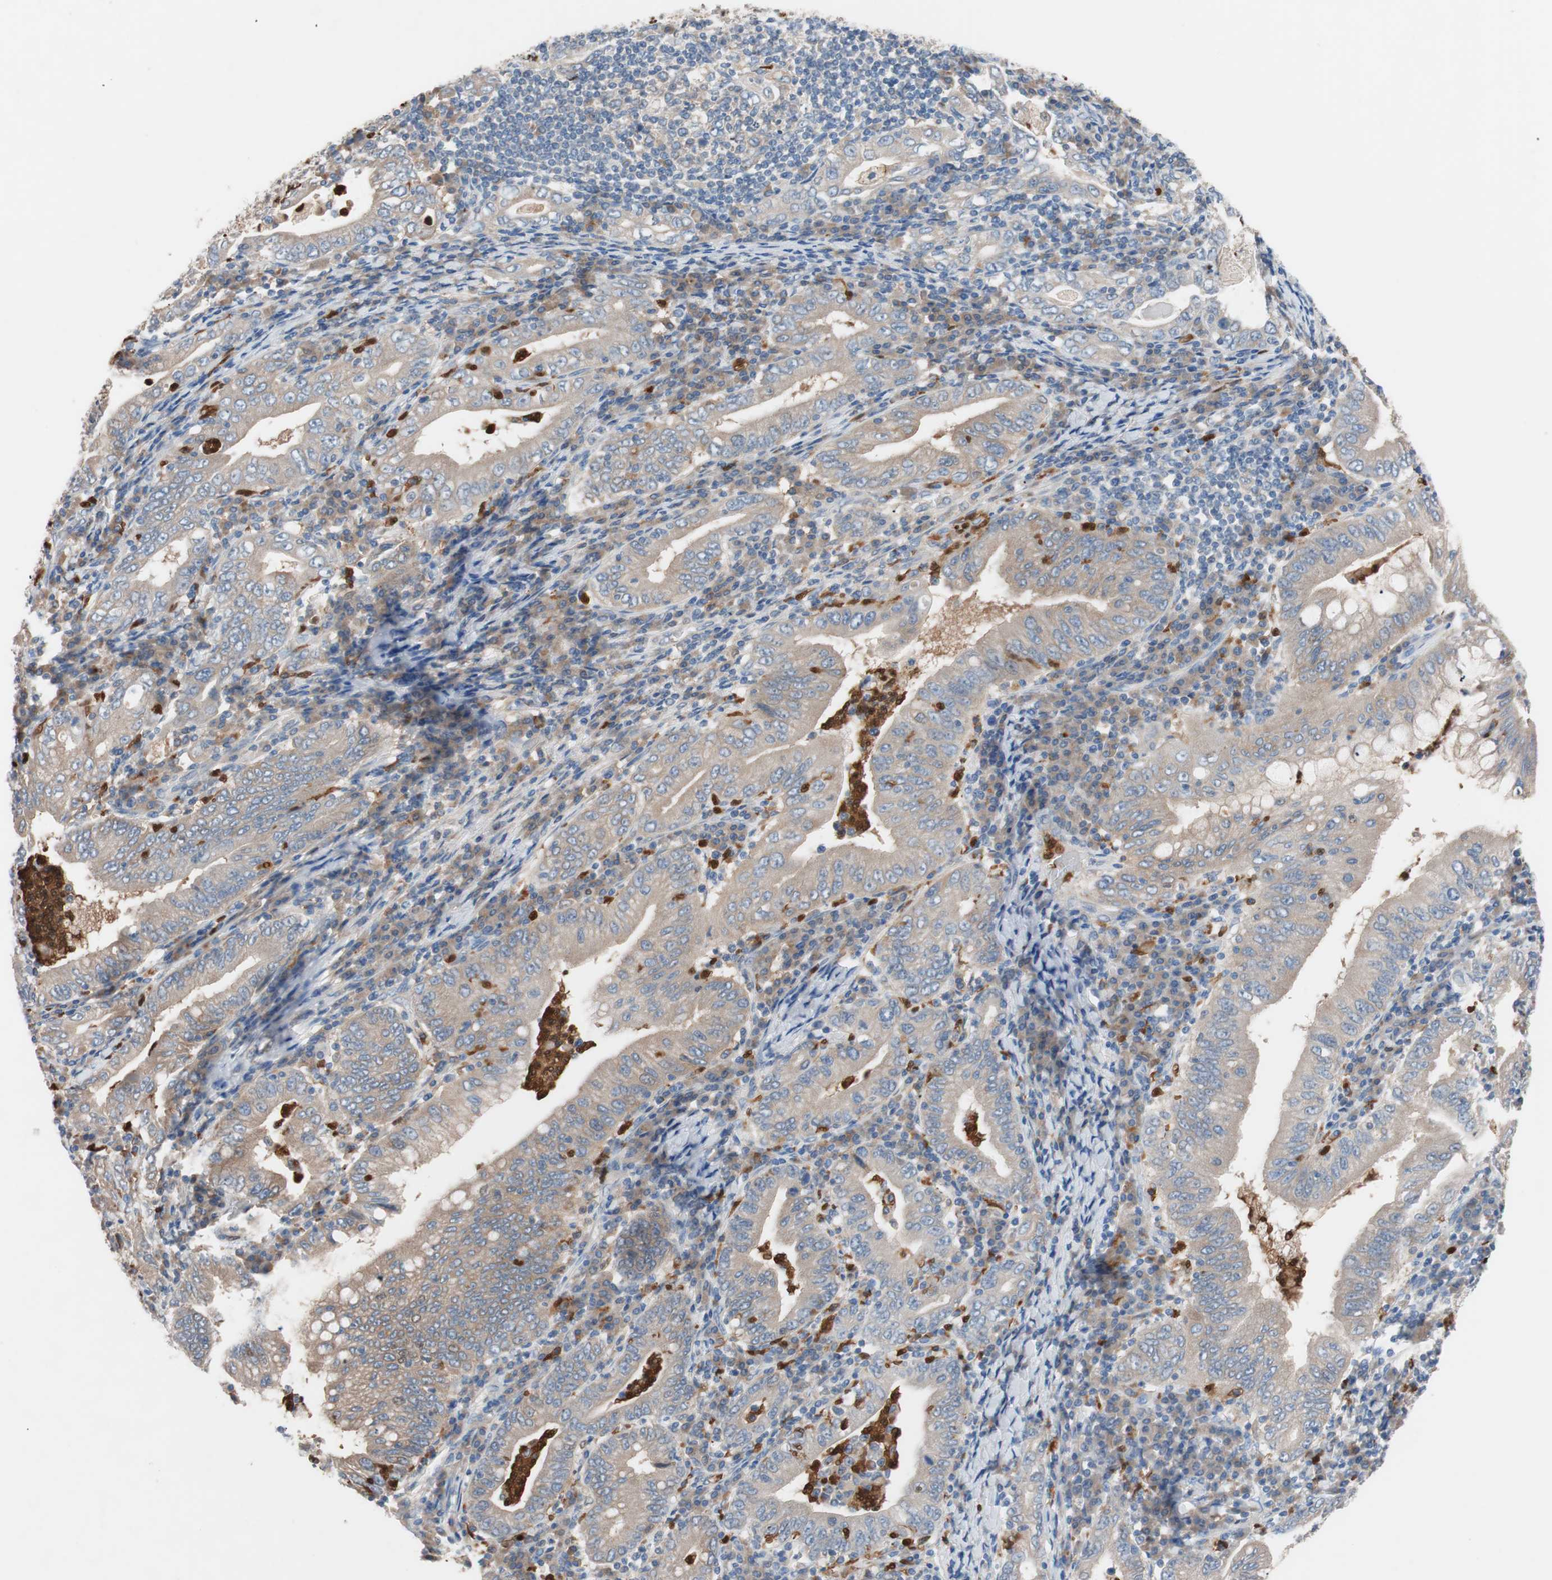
{"staining": {"intensity": "weak", "quantity": ">75%", "location": "cytoplasmic/membranous"}, "tissue": "stomach cancer", "cell_type": "Tumor cells", "image_type": "cancer", "snomed": [{"axis": "morphology", "description": "Normal tissue, NOS"}, {"axis": "morphology", "description": "Adenocarcinoma, NOS"}, {"axis": "topography", "description": "Esophagus"}, {"axis": "topography", "description": "Stomach, upper"}, {"axis": "topography", "description": "Peripheral nerve tissue"}], "caption": "Adenocarcinoma (stomach) tissue exhibits weak cytoplasmic/membranous positivity in approximately >75% of tumor cells", "gene": "CLEC4D", "patient": {"sex": "male", "age": 62}}